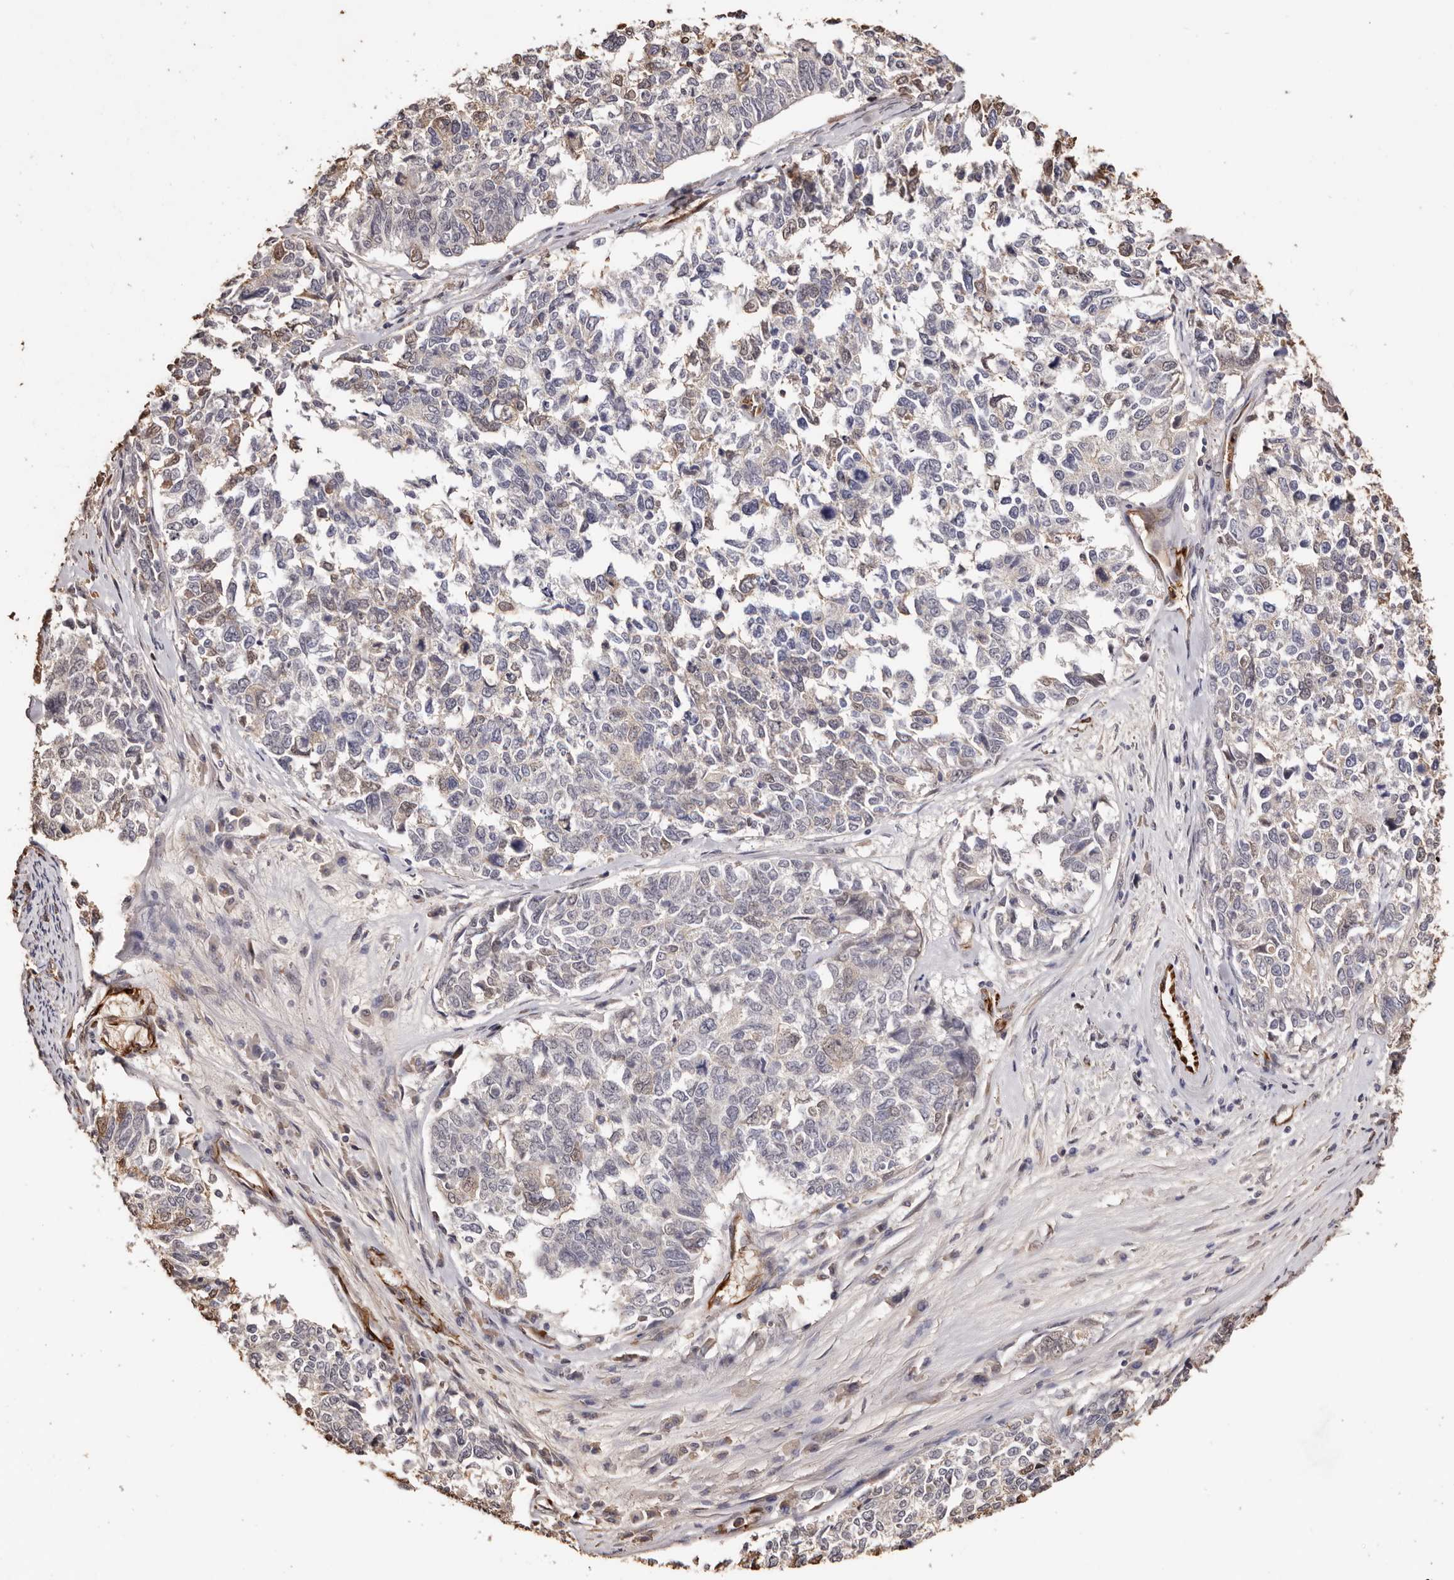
{"staining": {"intensity": "weak", "quantity": "<25%", "location": "cytoplasmic/membranous"}, "tissue": "cervical cancer", "cell_type": "Tumor cells", "image_type": "cancer", "snomed": [{"axis": "morphology", "description": "Squamous cell carcinoma, NOS"}, {"axis": "topography", "description": "Cervix"}], "caption": "Immunohistochemistry (IHC) photomicrograph of neoplastic tissue: cervical squamous cell carcinoma stained with DAB (3,3'-diaminobenzidine) exhibits no significant protein positivity in tumor cells.", "gene": "ZNF557", "patient": {"sex": "female", "age": 63}}